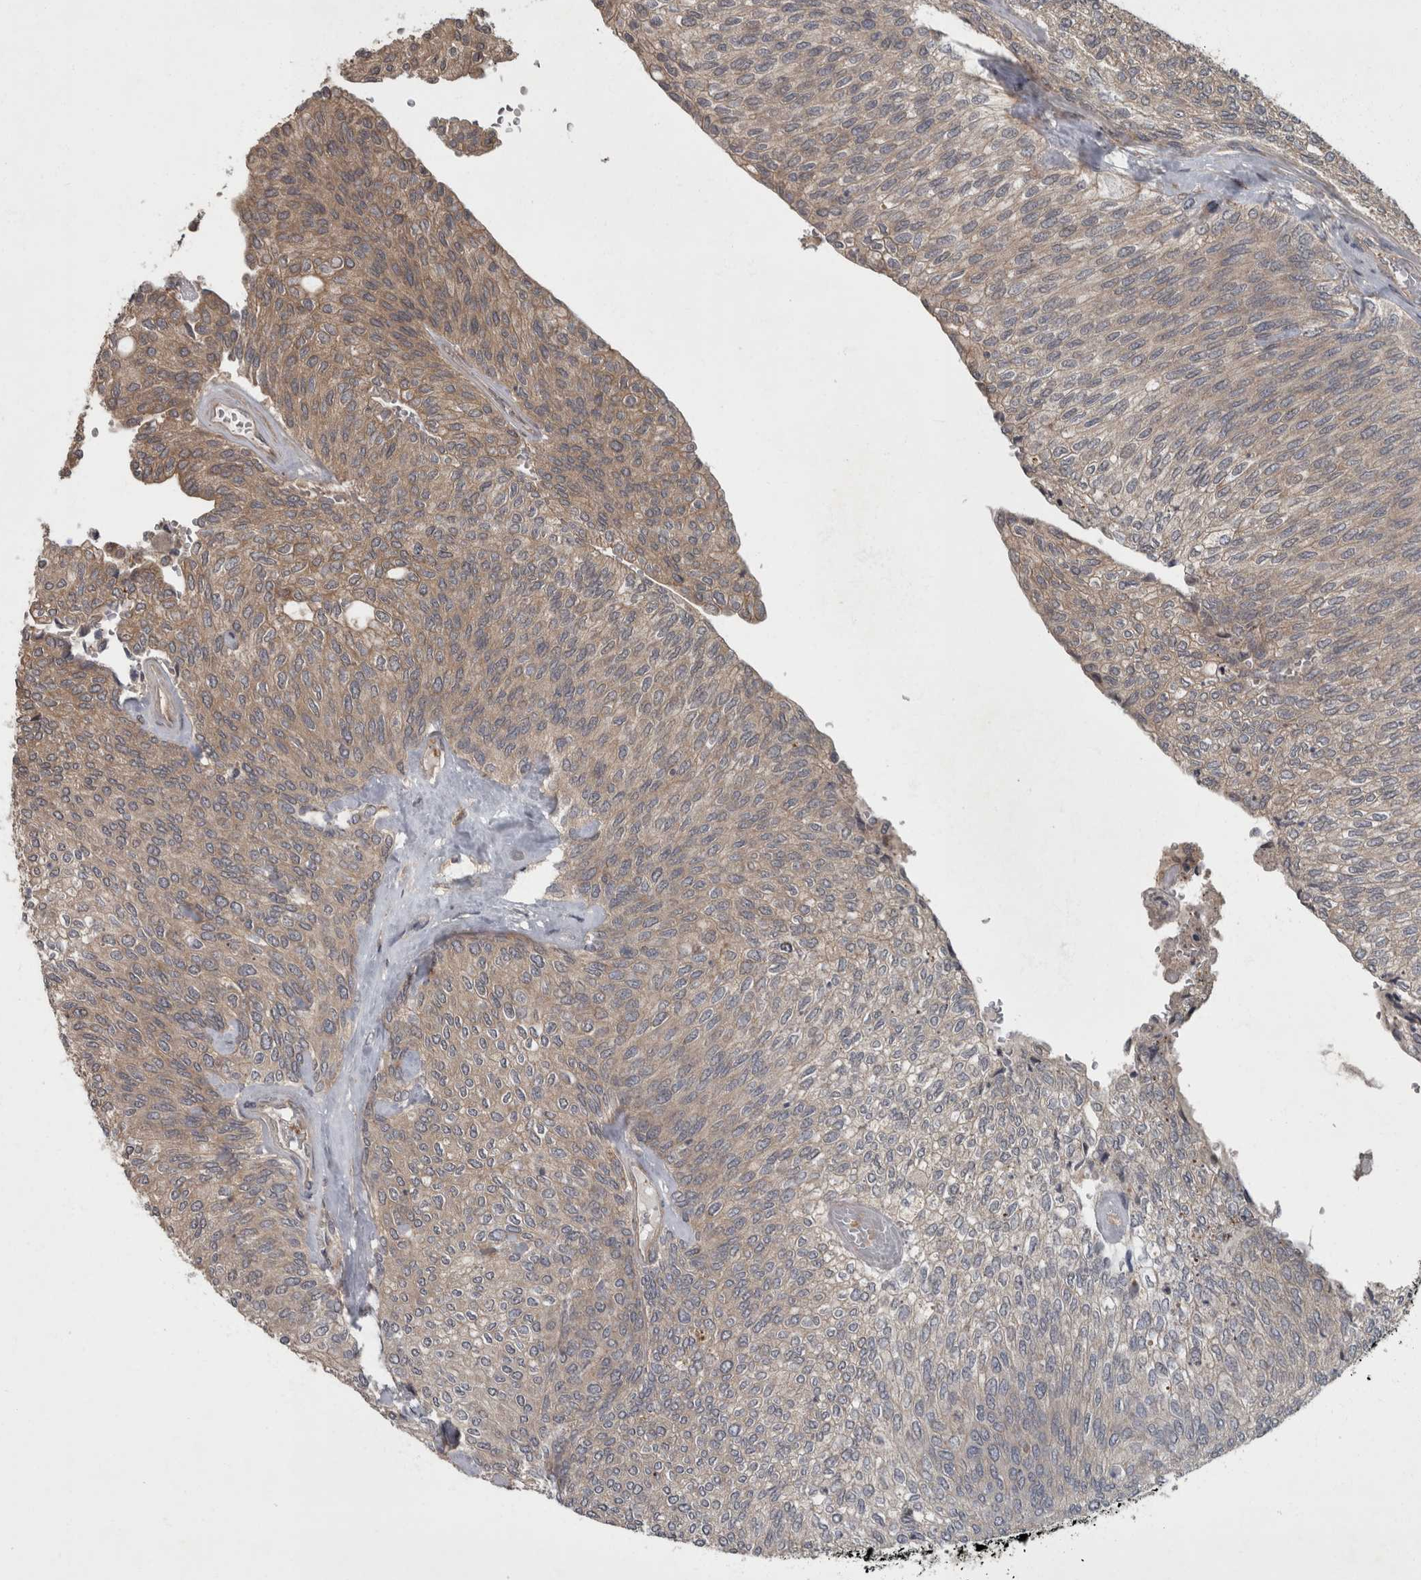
{"staining": {"intensity": "weak", "quantity": "25%-75%", "location": "cytoplasmic/membranous"}, "tissue": "urothelial cancer", "cell_type": "Tumor cells", "image_type": "cancer", "snomed": [{"axis": "morphology", "description": "Urothelial carcinoma, Low grade"}, {"axis": "topography", "description": "Urinary bladder"}], "caption": "Low-grade urothelial carcinoma stained with DAB immunohistochemistry (IHC) demonstrates low levels of weak cytoplasmic/membranous expression in about 25%-75% of tumor cells. (IHC, brightfield microscopy, high magnification).", "gene": "VEGFD", "patient": {"sex": "female", "age": 79}}